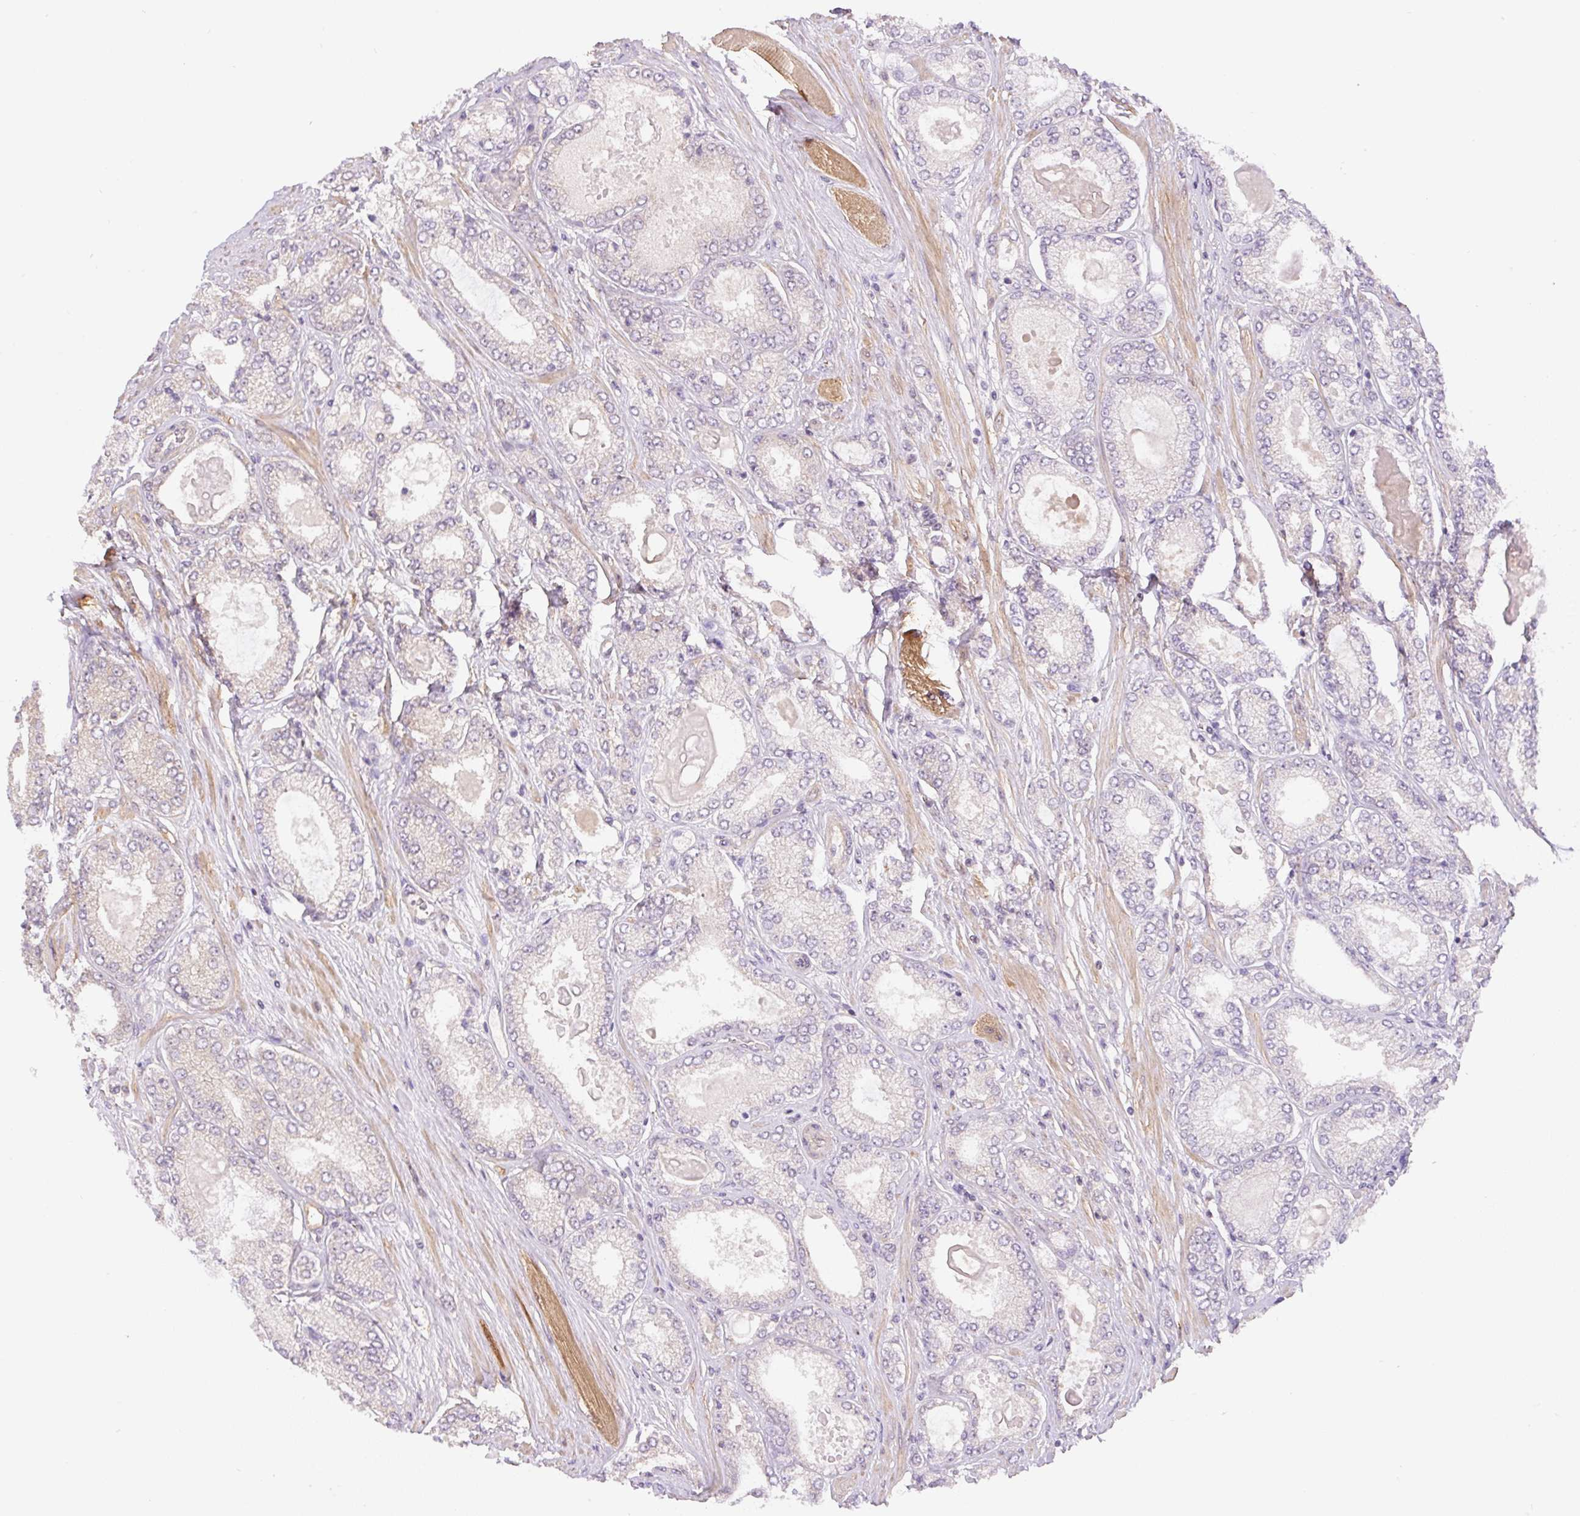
{"staining": {"intensity": "negative", "quantity": "none", "location": "none"}, "tissue": "prostate cancer", "cell_type": "Tumor cells", "image_type": "cancer", "snomed": [{"axis": "morphology", "description": "Adenocarcinoma, High grade"}, {"axis": "topography", "description": "Prostate"}], "caption": "The micrograph demonstrates no staining of tumor cells in adenocarcinoma (high-grade) (prostate).", "gene": "COX8A", "patient": {"sex": "male", "age": 68}}